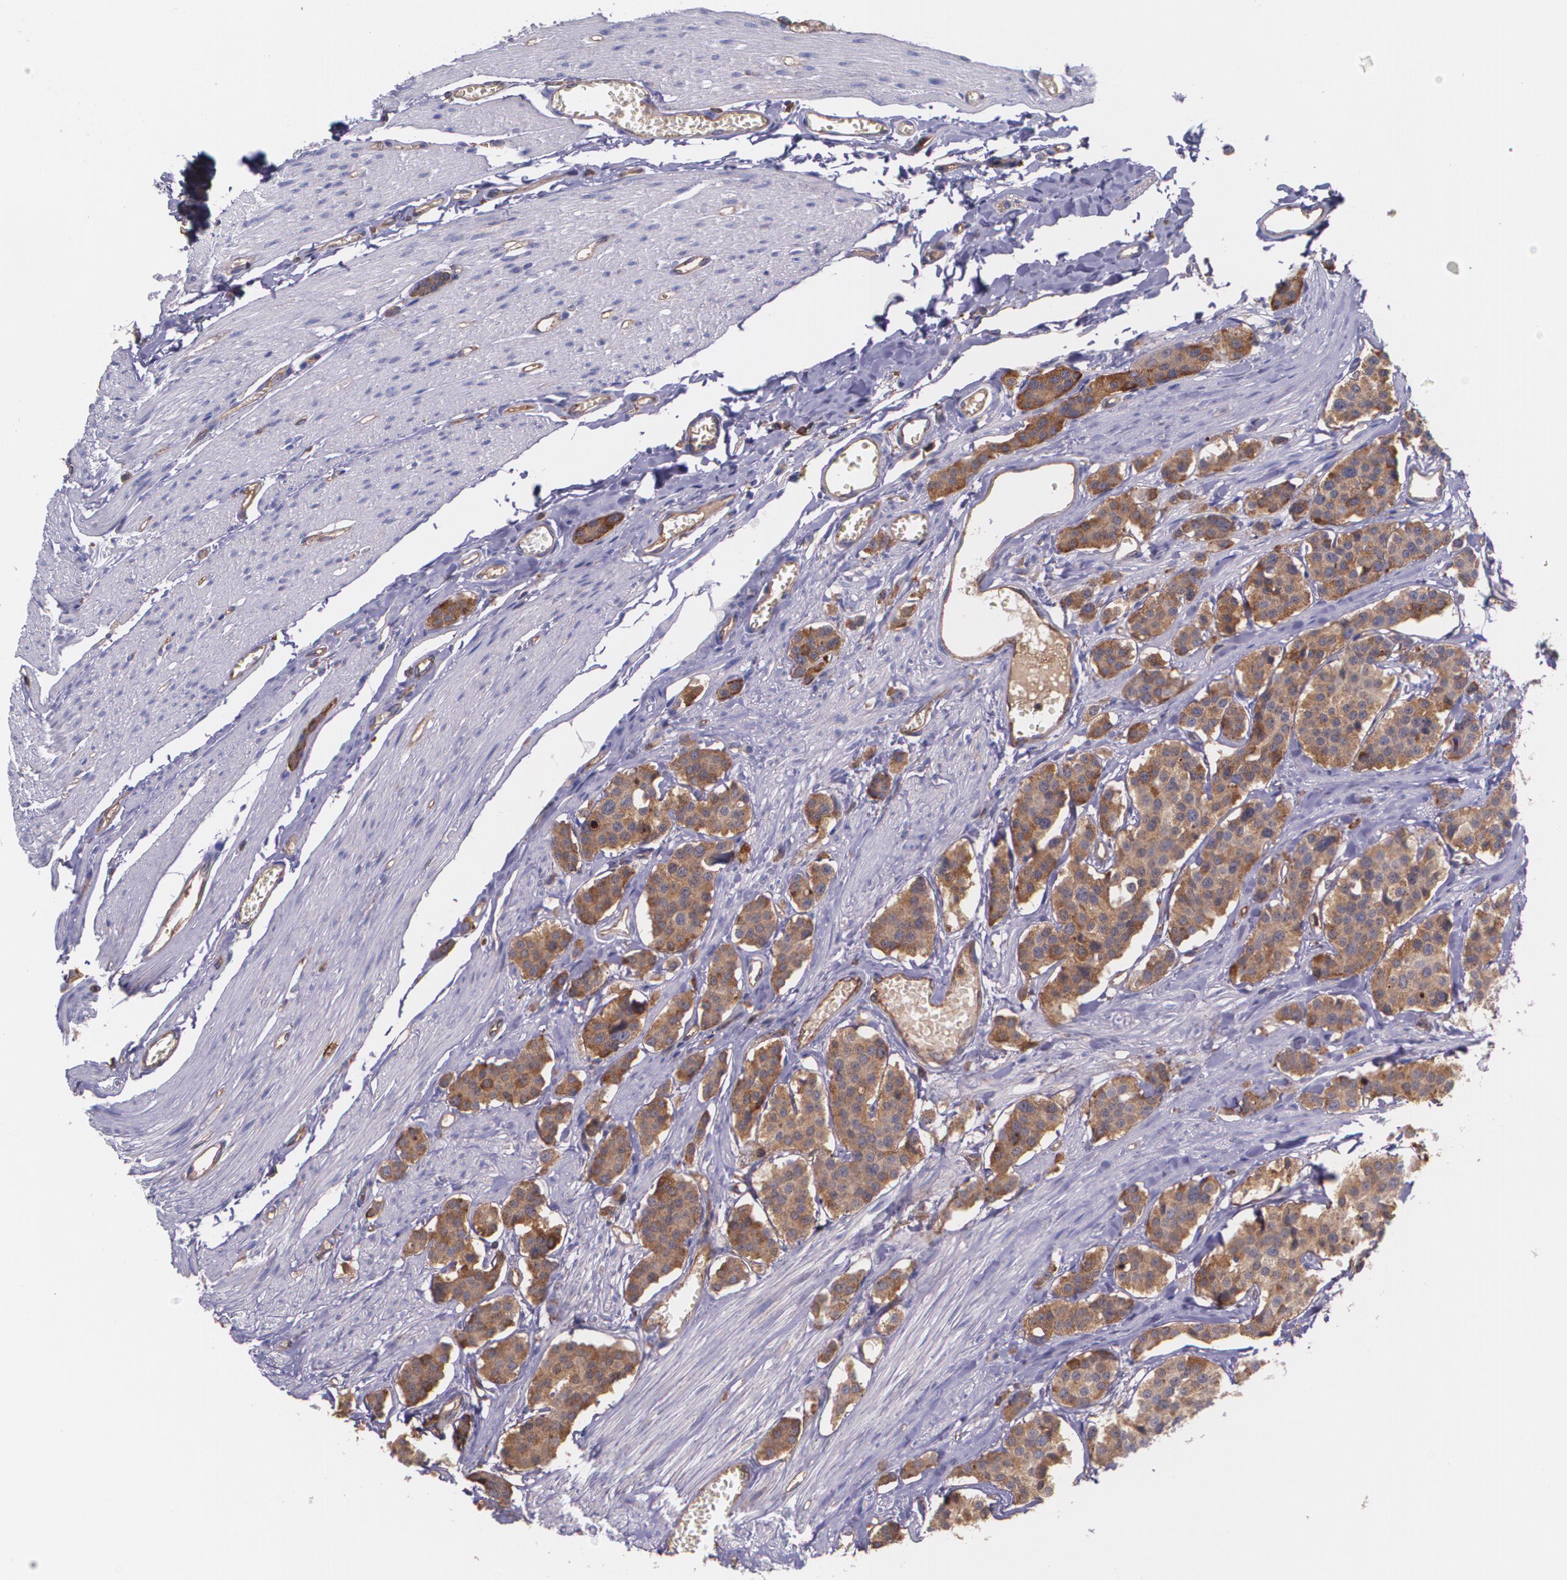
{"staining": {"intensity": "moderate", "quantity": ">75%", "location": "cytoplasmic/membranous"}, "tissue": "carcinoid", "cell_type": "Tumor cells", "image_type": "cancer", "snomed": [{"axis": "morphology", "description": "Carcinoid, malignant, NOS"}, {"axis": "topography", "description": "Small intestine"}], "caption": "An image of carcinoid stained for a protein displays moderate cytoplasmic/membranous brown staining in tumor cells. The staining is performed using DAB (3,3'-diaminobenzidine) brown chromogen to label protein expression. The nuclei are counter-stained blue using hematoxylin.", "gene": "B2M", "patient": {"sex": "male", "age": 60}}